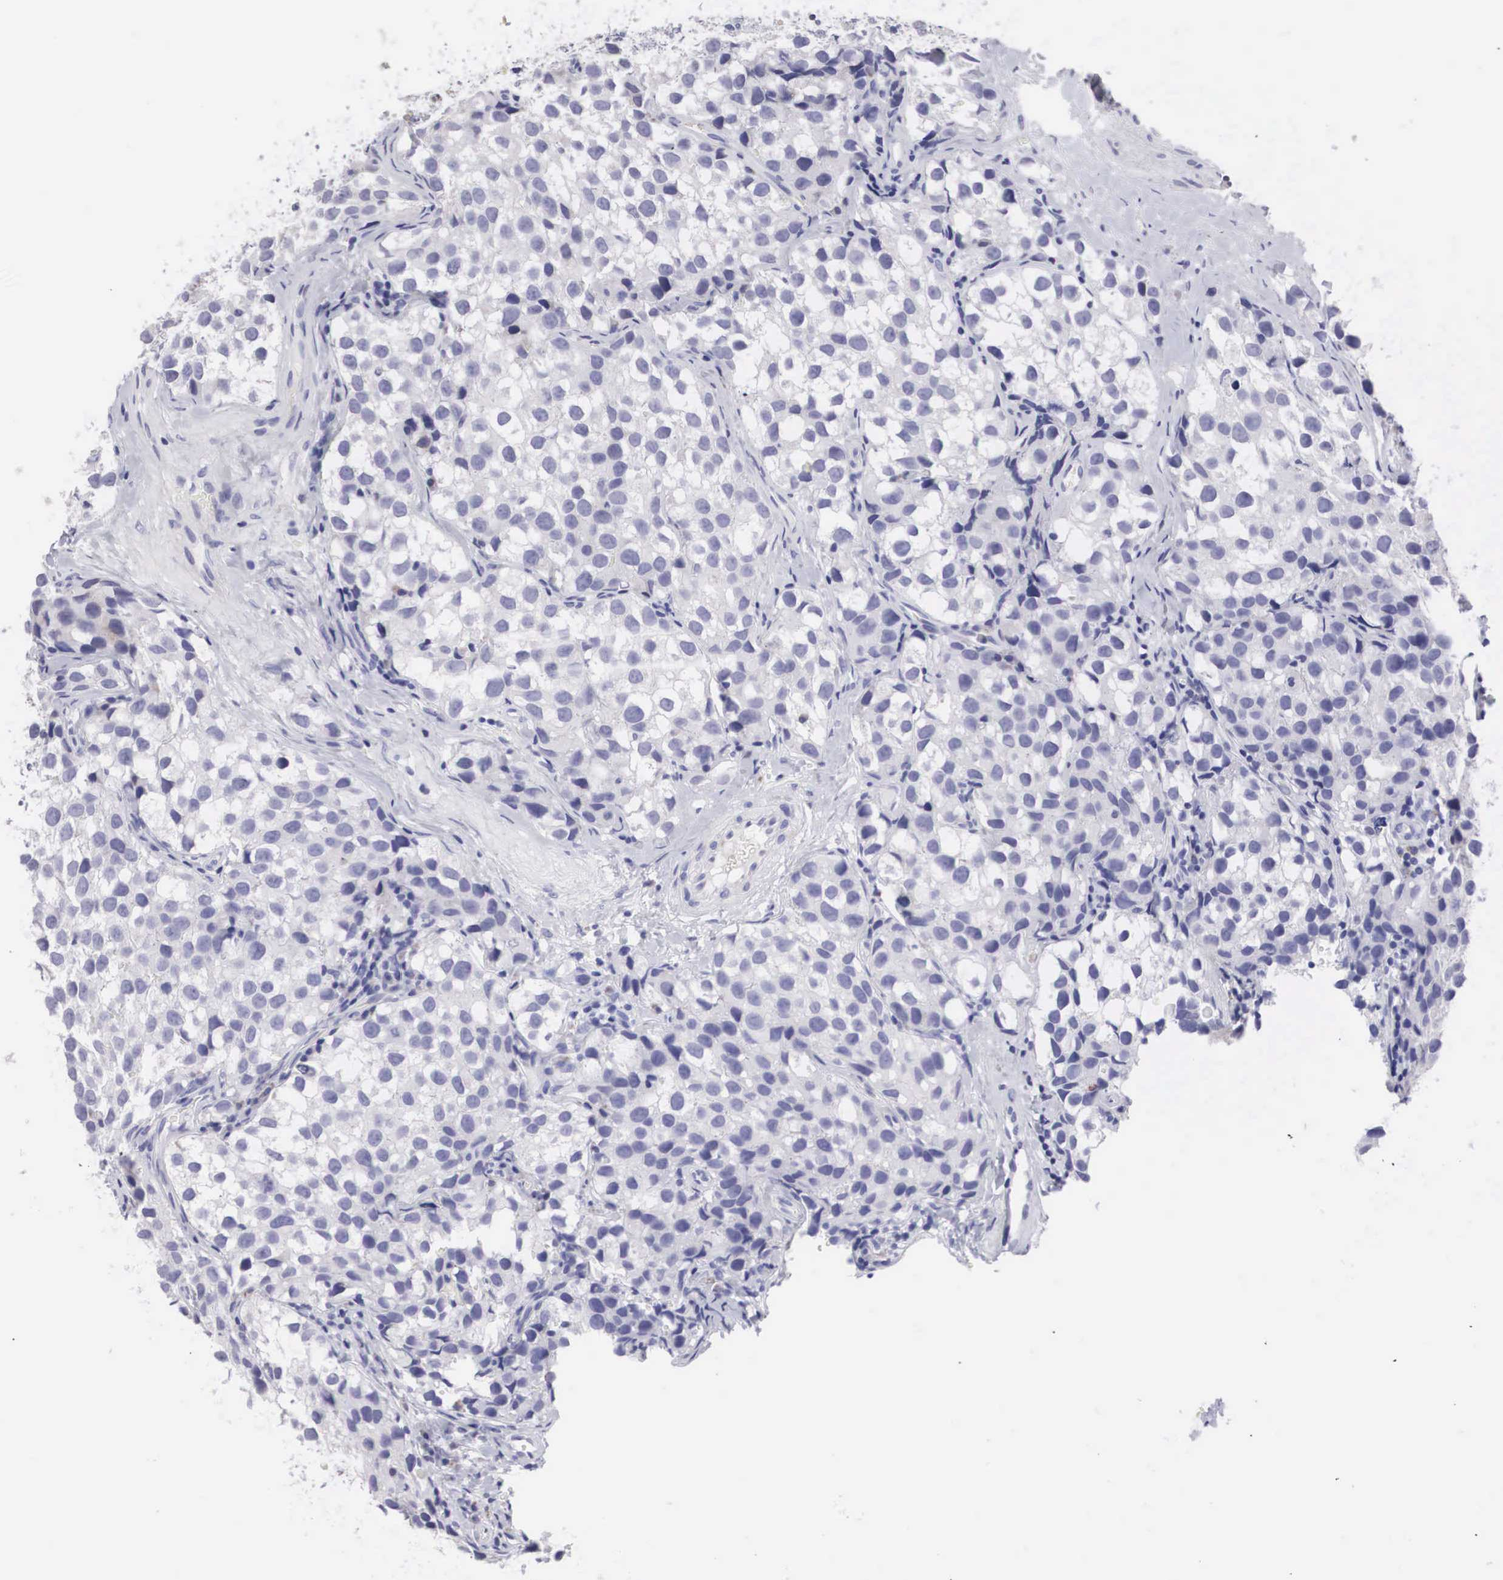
{"staining": {"intensity": "negative", "quantity": "none", "location": "none"}, "tissue": "testis cancer", "cell_type": "Tumor cells", "image_type": "cancer", "snomed": [{"axis": "morphology", "description": "Seminoma, NOS"}, {"axis": "topography", "description": "Testis"}], "caption": "There is no significant staining in tumor cells of testis cancer.", "gene": "ARMCX3", "patient": {"sex": "male", "age": 39}}